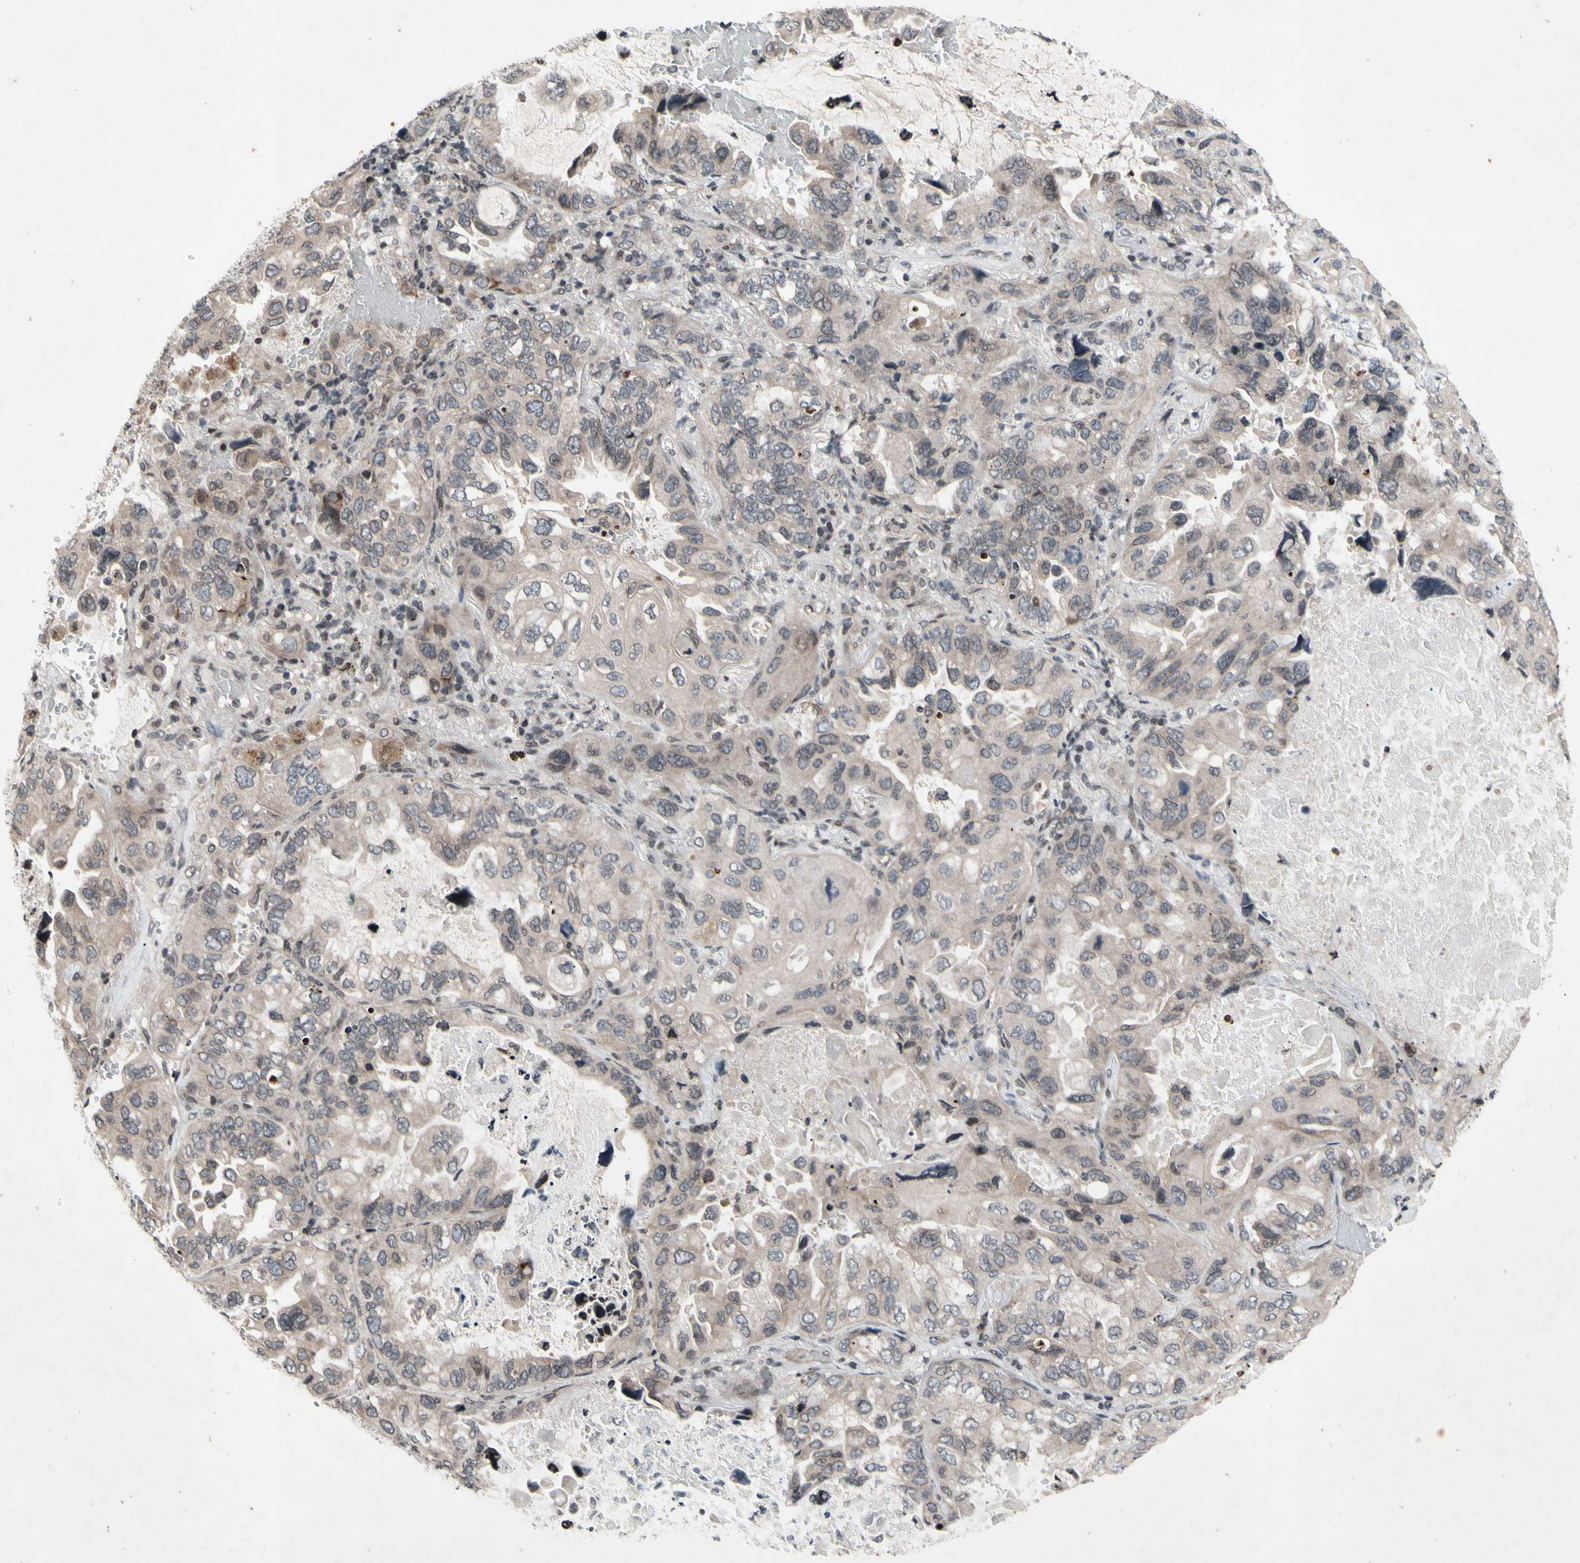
{"staining": {"intensity": "weak", "quantity": ">75%", "location": "cytoplasmic/membranous"}, "tissue": "lung cancer", "cell_type": "Tumor cells", "image_type": "cancer", "snomed": [{"axis": "morphology", "description": "Squamous cell carcinoma, NOS"}, {"axis": "topography", "description": "Lung"}], "caption": "Approximately >75% of tumor cells in human lung cancer show weak cytoplasmic/membranous protein expression as visualized by brown immunohistochemical staining.", "gene": "XPO1", "patient": {"sex": "female", "age": 73}}